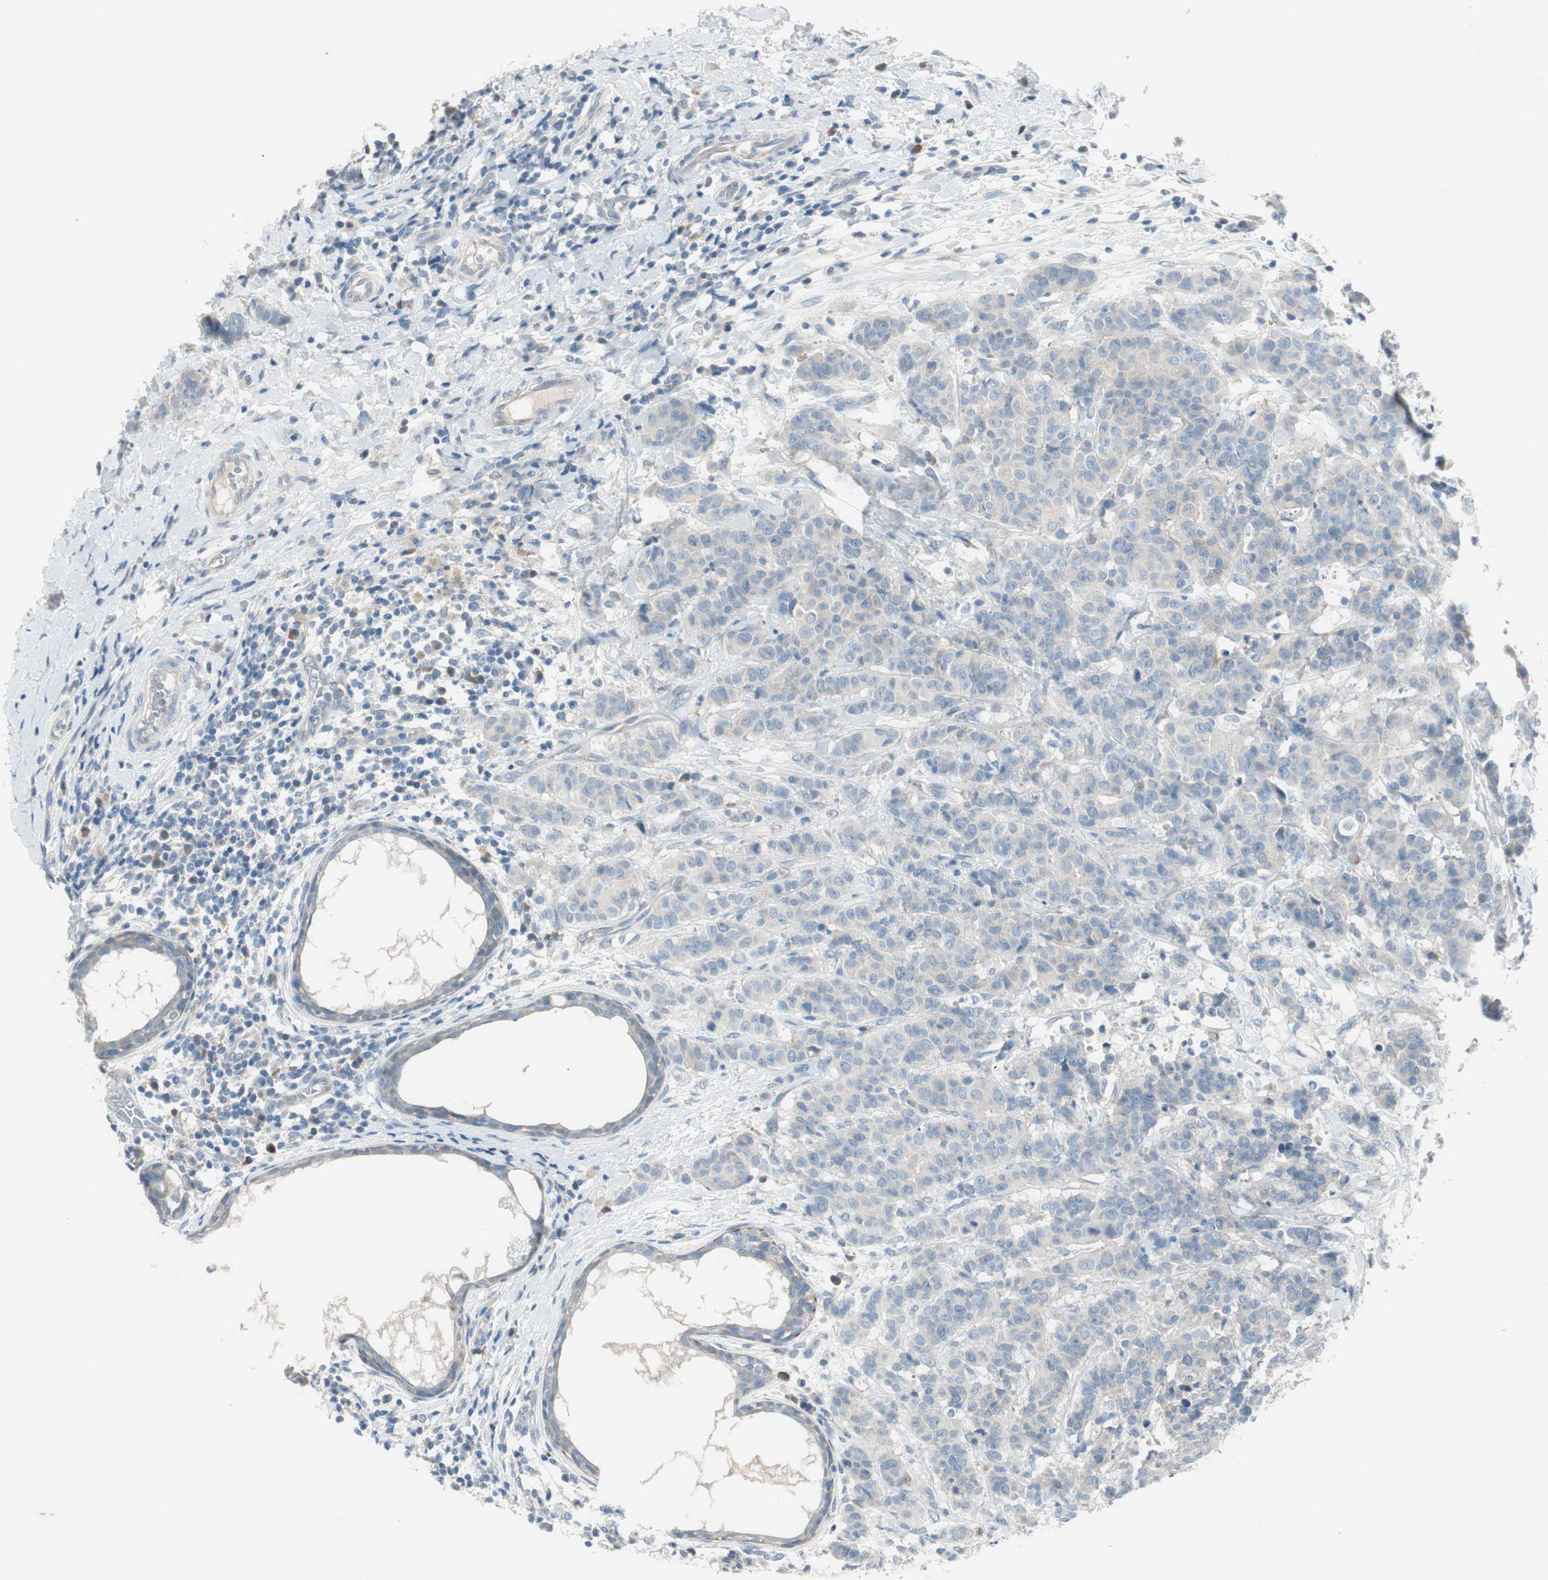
{"staining": {"intensity": "weak", "quantity": "<25%", "location": "cytoplasmic/membranous"}, "tissue": "breast cancer", "cell_type": "Tumor cells", "image_type": "cancer", "snomed": [{"axis": "morphology", "description": "Duct carcinoma"}, {"axis": "topography", "description": "Breast"}], "caption": "The photomicrograph displays no staining of tumor cells in intraductal carcinoma (breast).", "gene": "PRRG4", "patient": {"sex": "female", "age": 40}}